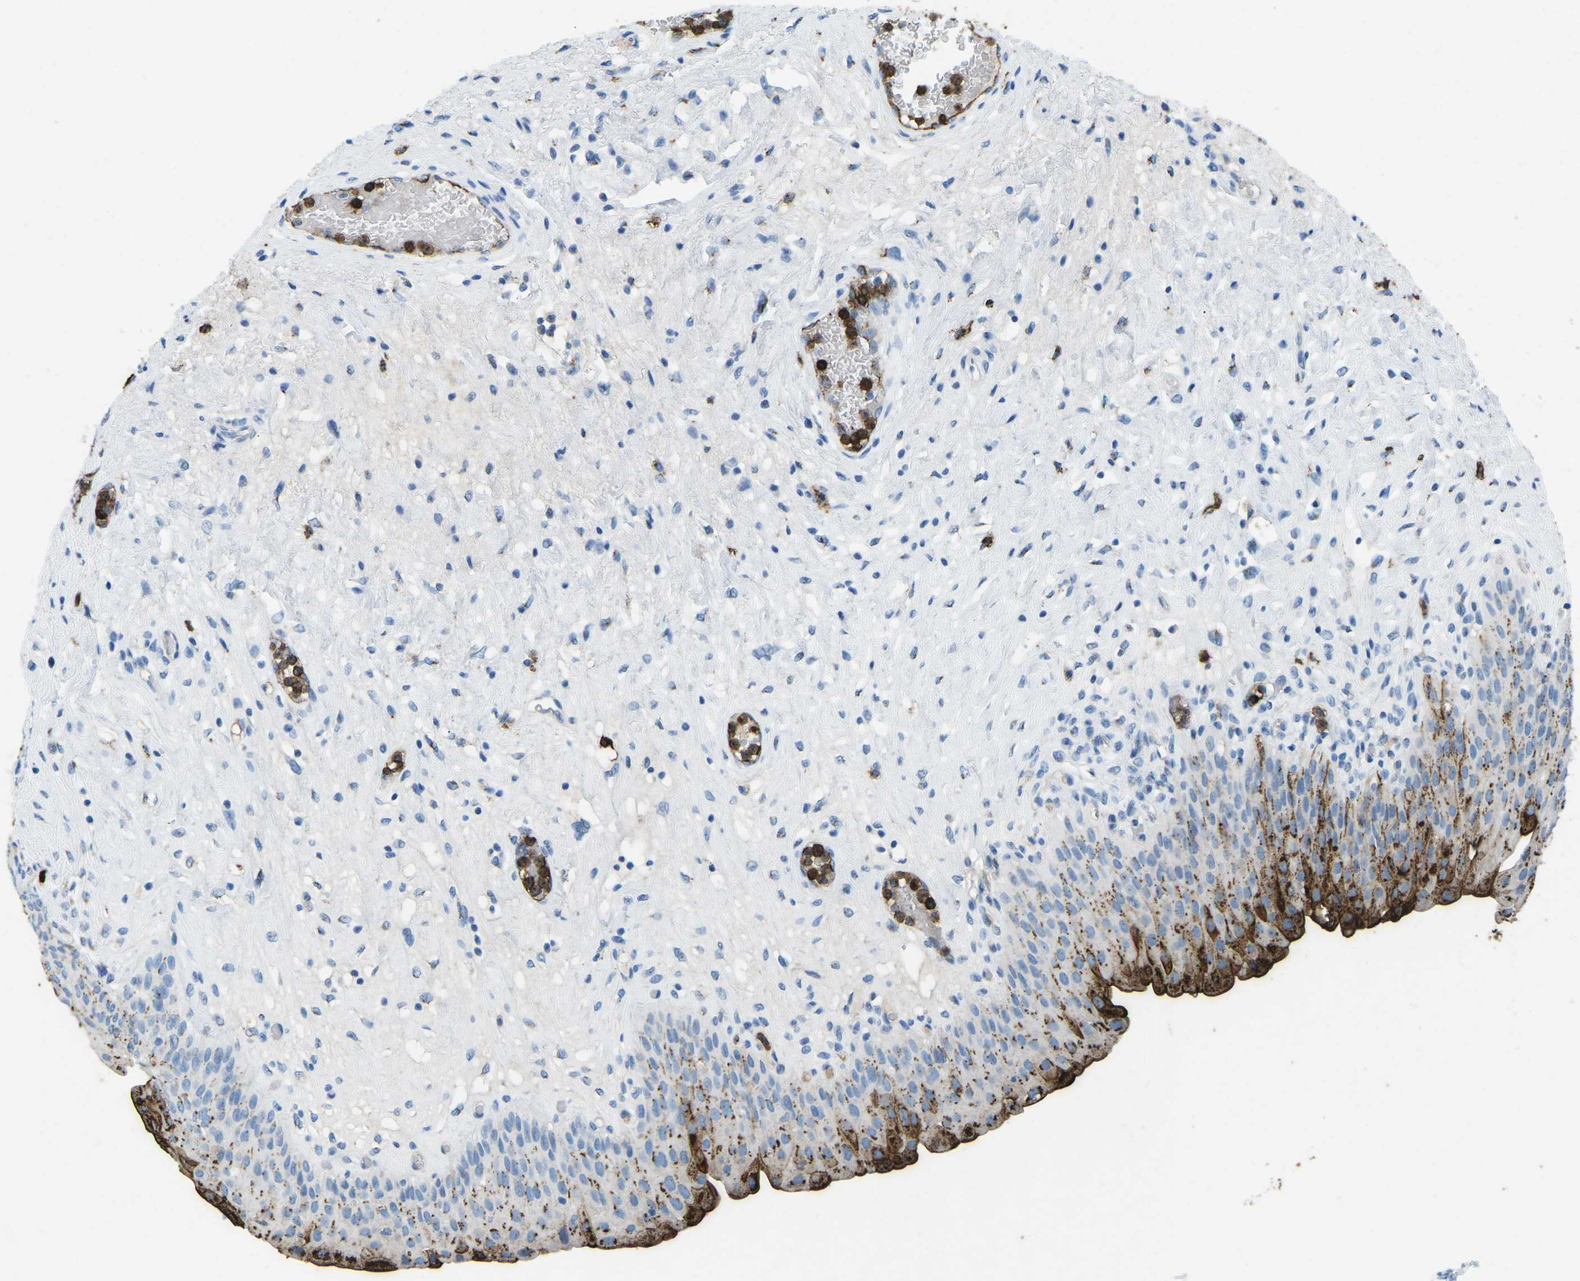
{"staining": {"intensity": "strong", "quantity": "25%-75%", "location": "cytoplasmic/membranous"}, "tissue": "urinary bladder", "cell_type": "Urothelial cells", "image_type": "normal", "snomed": [{"axis": "morphology", "description": "Normal tissue, NOS"}, {"axis": "topography", "description": "Urinary bladder"}], "caption": "A brown stain labels strong cytoplasmic/membranous expression of a protein in urothelial cells of benign human urinary bladder. The protein of interest is shown in brown color, while the nuclei are stained blue.", "gene": "CTAGE1", "patient": {"sex": "male", "age": 46}}